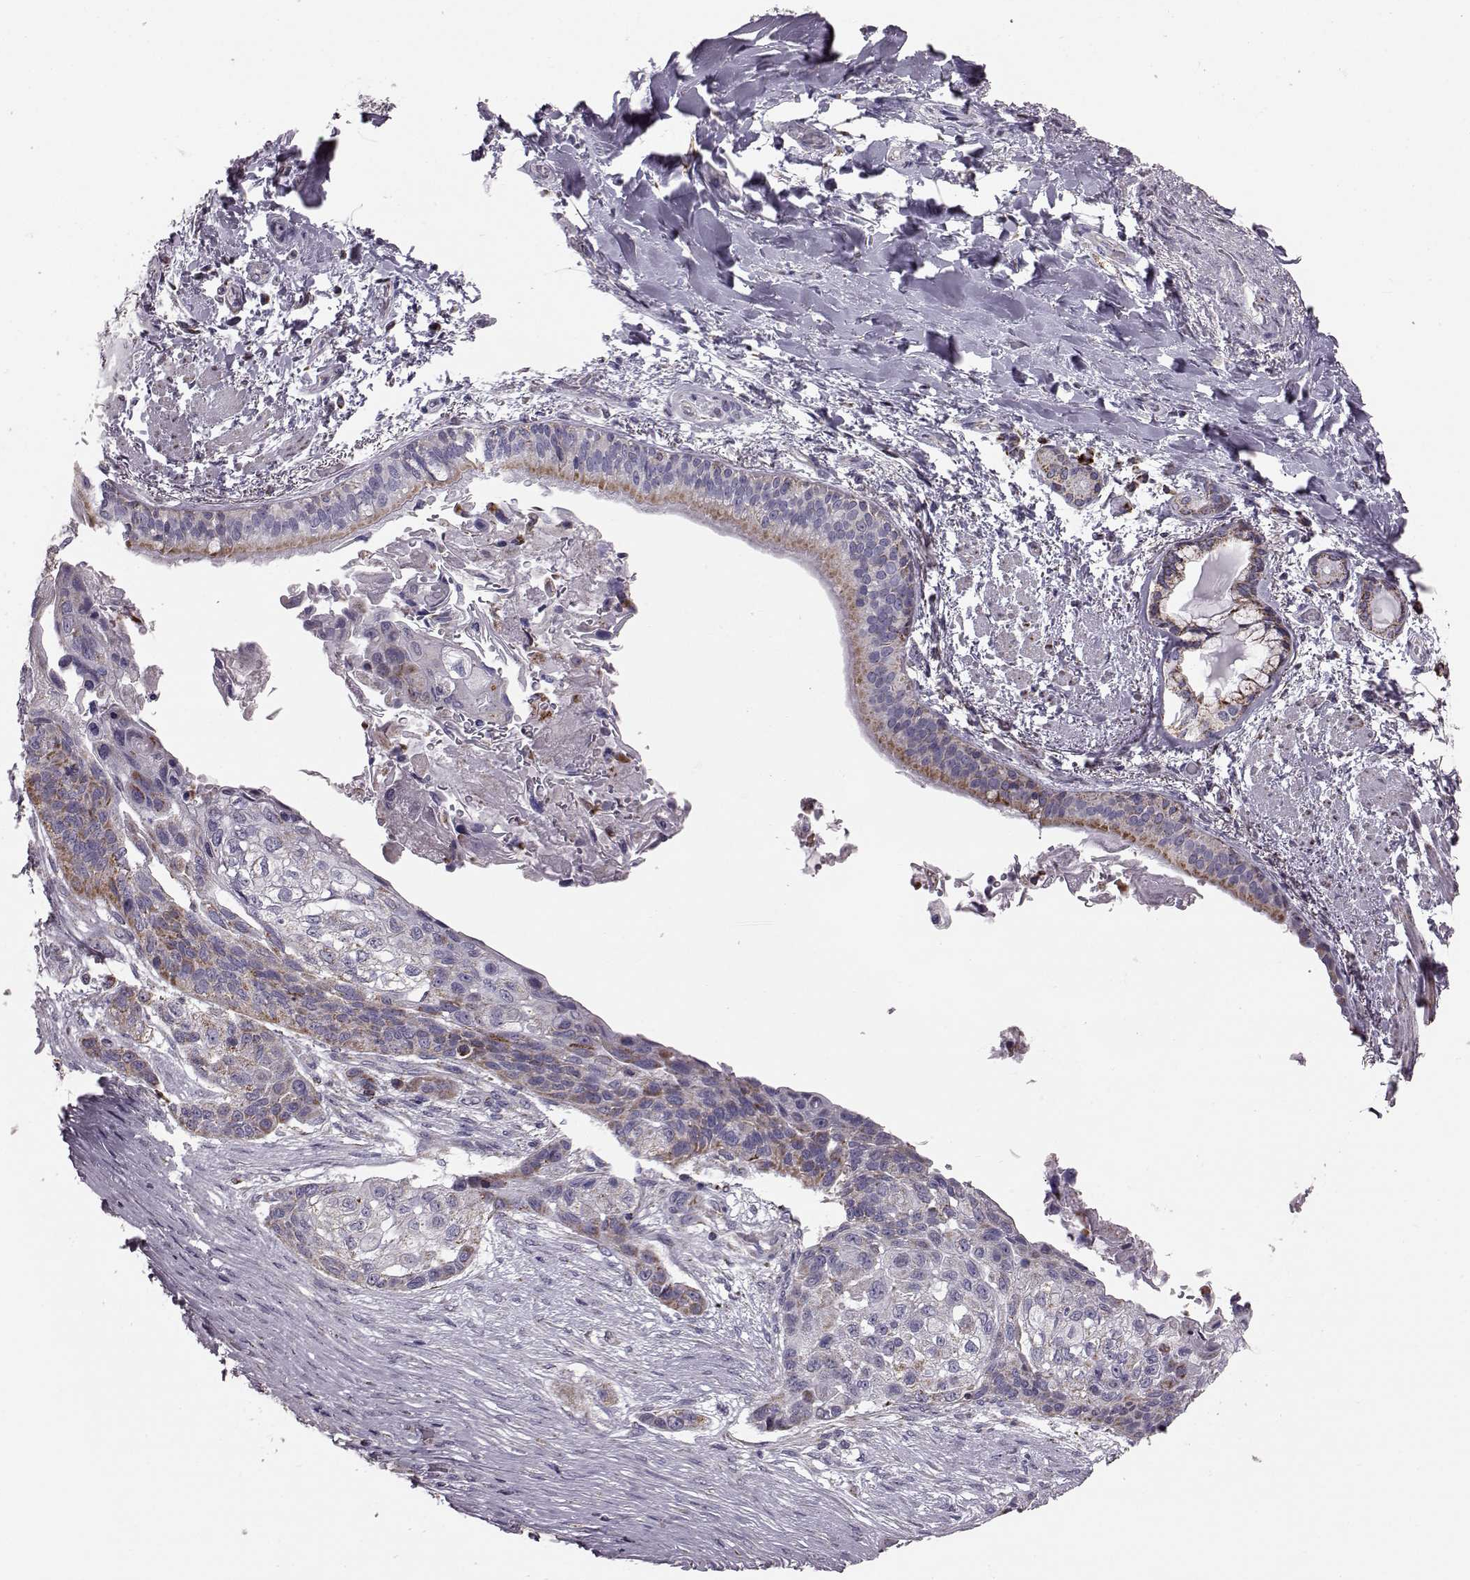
{"staining": {"intensity": "moderate", "quantity": ">75%", "location": "cytoplasmic/membranous"}, "tissue": "lung cancer", "cell_type": "Tumor cells", "image_type": "cancer", "snomed": [{"axis": "morphology", "description": "Squamous cell carcinoma, NOS"}, {"axis": "topography", "description": "Lung"}], "caption": "Protein expression analysis of lung cancer reveals moderate cytoplasmic/membranous positivity in approximately >75% of tumor cells.", "gene": "ATP5MF", "patient": {"sex": "male", "age": 69}}